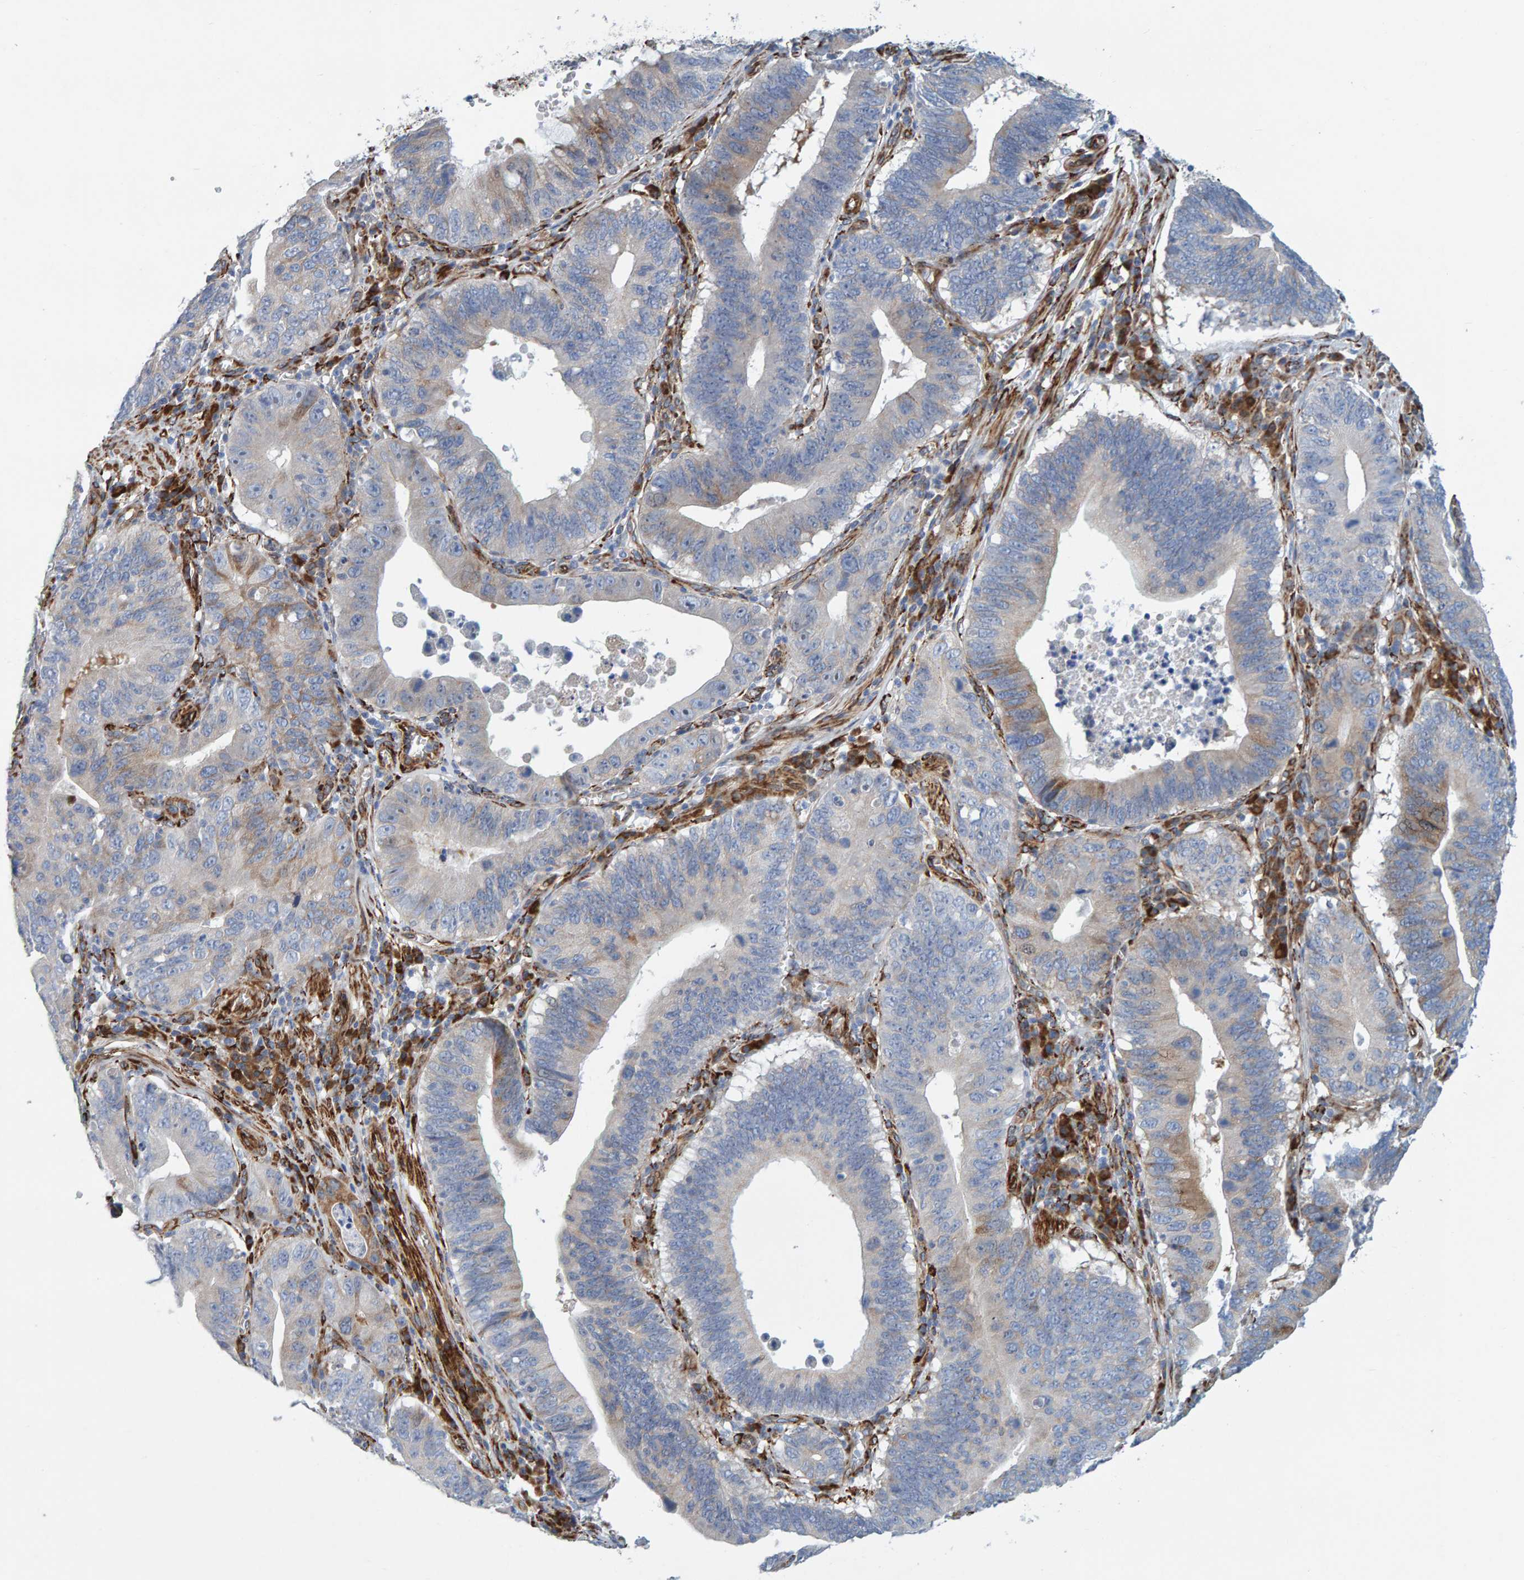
{"staining": {"intensity": "weak", "quantity": "25%-75%", "location": "cytoplasmic/membranous"}, "tissue": "stomach cancer", "cell_type": "Tumor cells", "image_type": "cancer", "snomed": [{"axis": "morphology", "description": "Adenocarcinoma, NOS"}, {"axis": "topography", "description": "Stomach"}, {"axis": "topography", "description": "Gastric cardia"}], "caption": "Weak cytoplasmic/membranous protein expression is present in approximately 25%-75% of tumor cells in stomach adenocarcinoma.", "gene": "MMP16", "patient": {"sex": "male", "age": 59}}